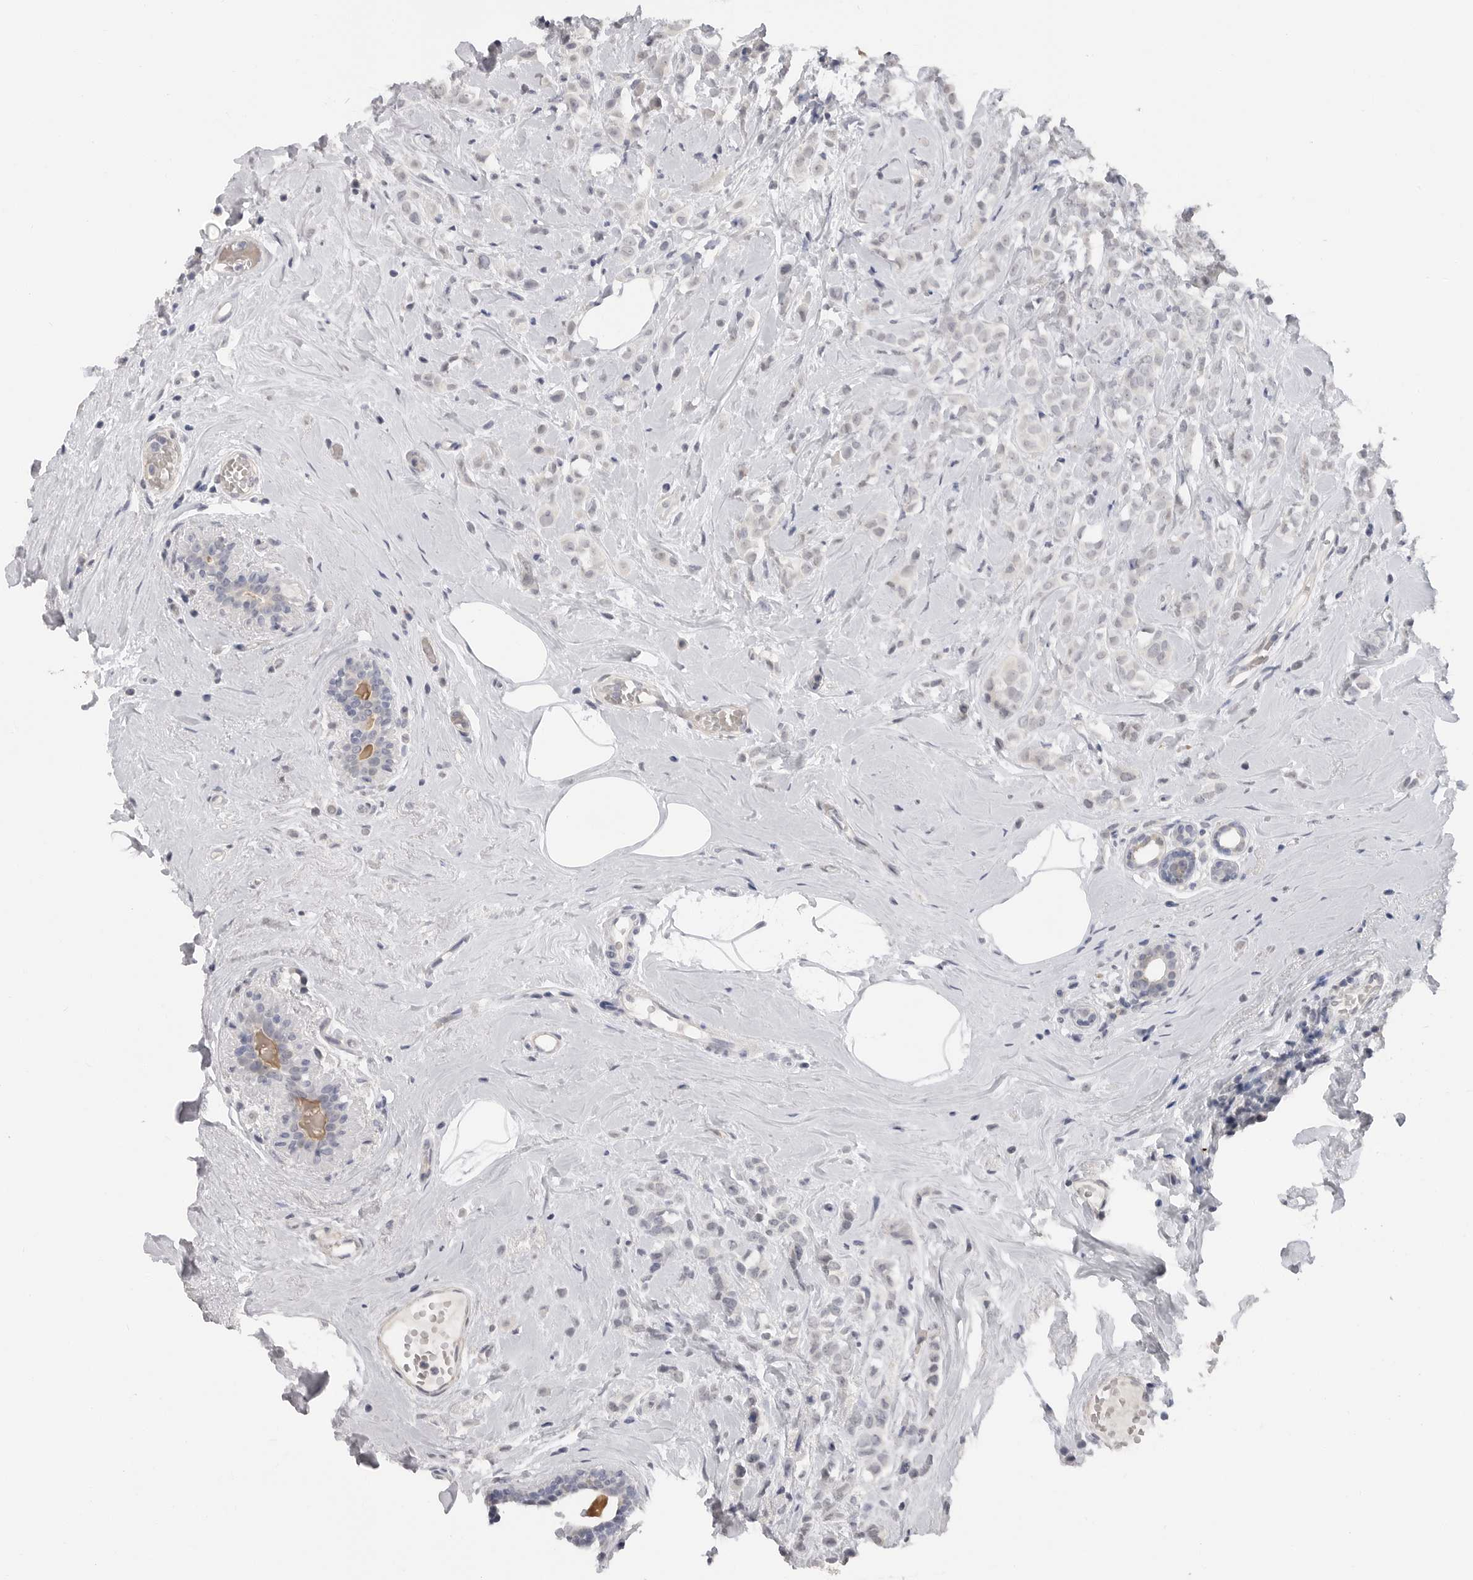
{"staining": {"intensity": "negative", "quantity": "none", "location": "none"}, "tissue": "breast cancer", "cell_type": "Tumor cells", "image_type": "cancer", "snomed": [{"axis": "morphology", "description": "Lobular carcinoma"}, {"axis": "topography", "description": "Breast"}], "caption": "Immunohistochemical staining of breast cancer shows no significant positivity in tumor cells. (DAB (3,3'-diaminobenzidine) immunohistochemistry with hematoxylin counter stain).", "gene": "PLEKHF1", "patient": {"sex": "female", "age": 47}}